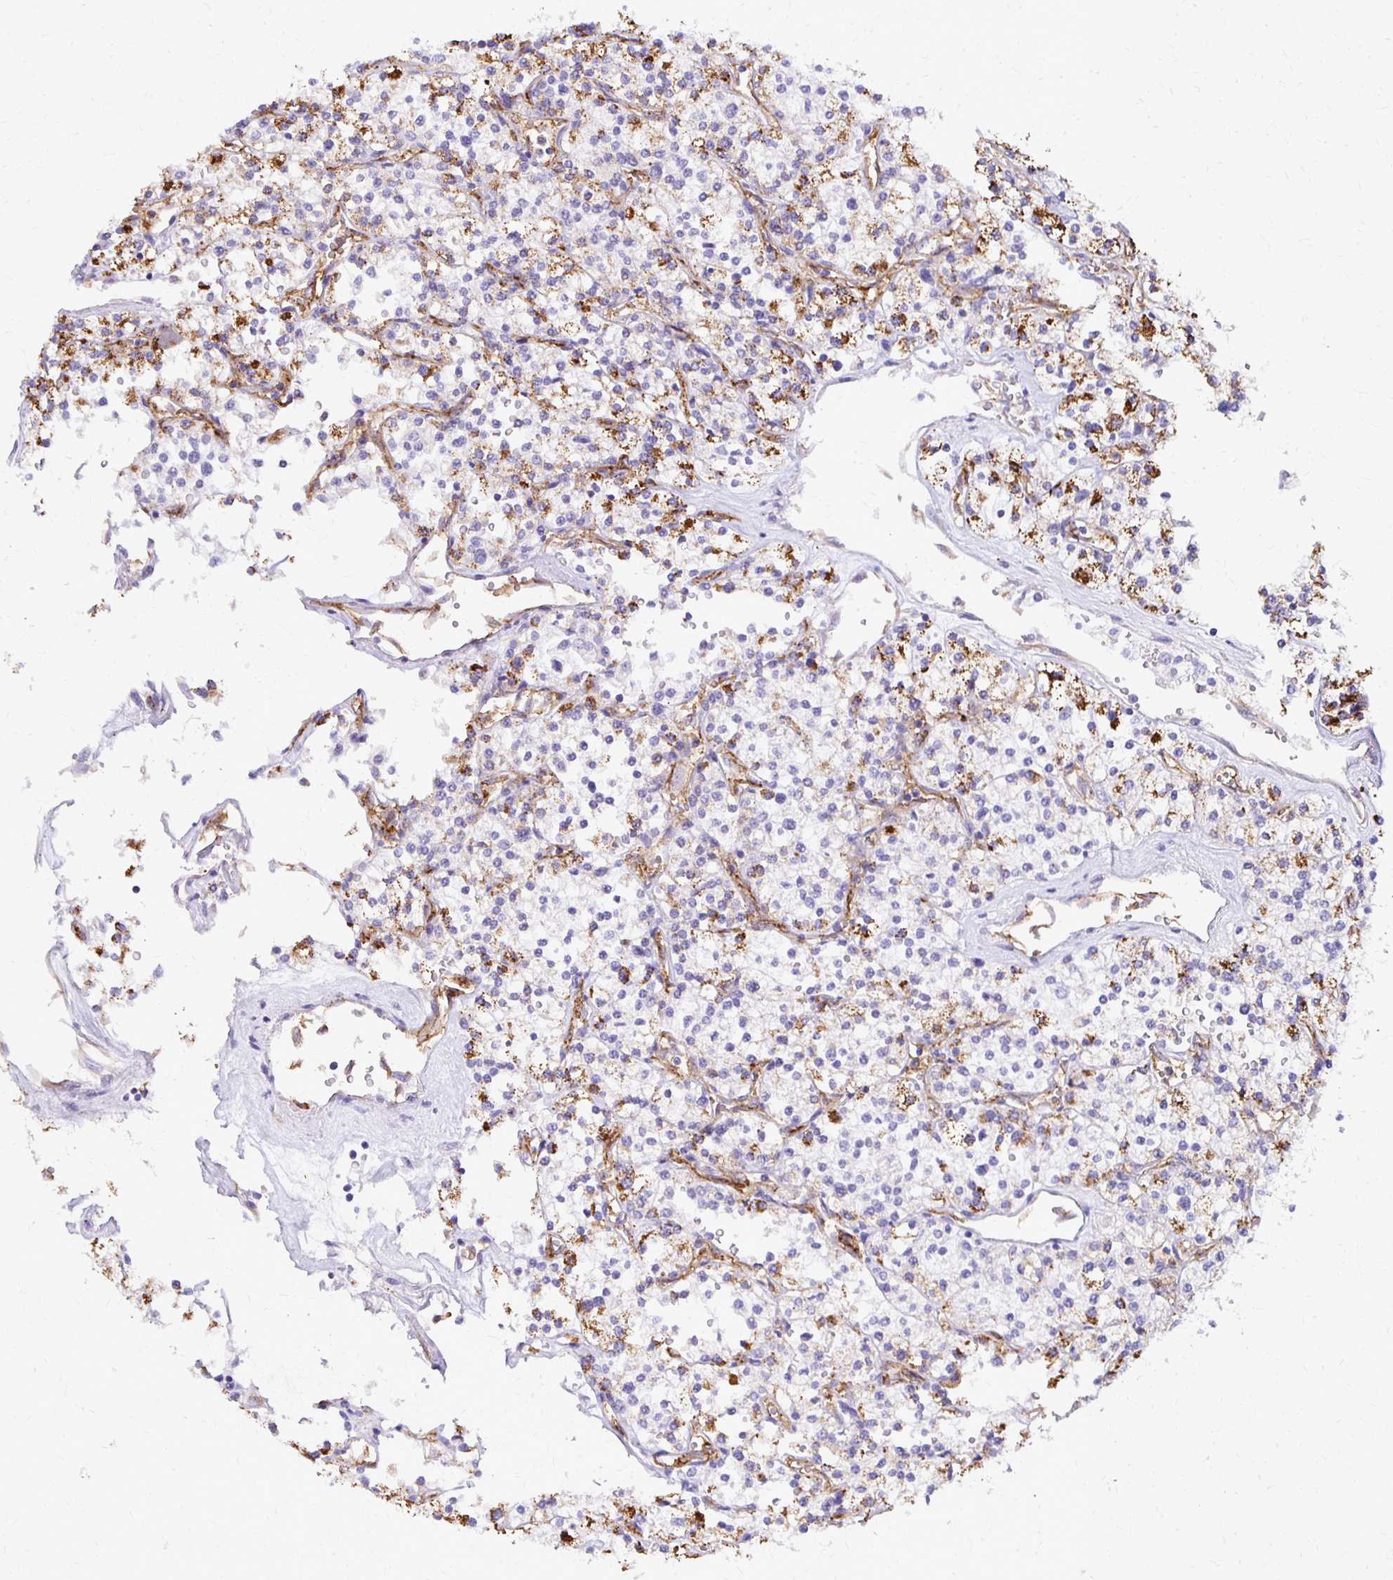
{"staining": {"intensity": "moderate", "quantity": "25%-75%", "location": "cytoplasmic/membranous"}, "tissue": "renal cancer", "cell_type": "Tumor cells", "image_type": "cancer", "snomed": [{"axis": "morphology", "description": "Adenocarcinoma, NOS"}, {"axis": "topography", "description": "Kidney"}], "caption": "Adenocarcinoma (renal) stained with DAB immunohistochemistry shows medium levels of moderate cytoplasmic/membranous expression in about 25%-75% of tumor cells.", "gene": "TTYH1", "patient": {"sex": "male", "age": 80}}